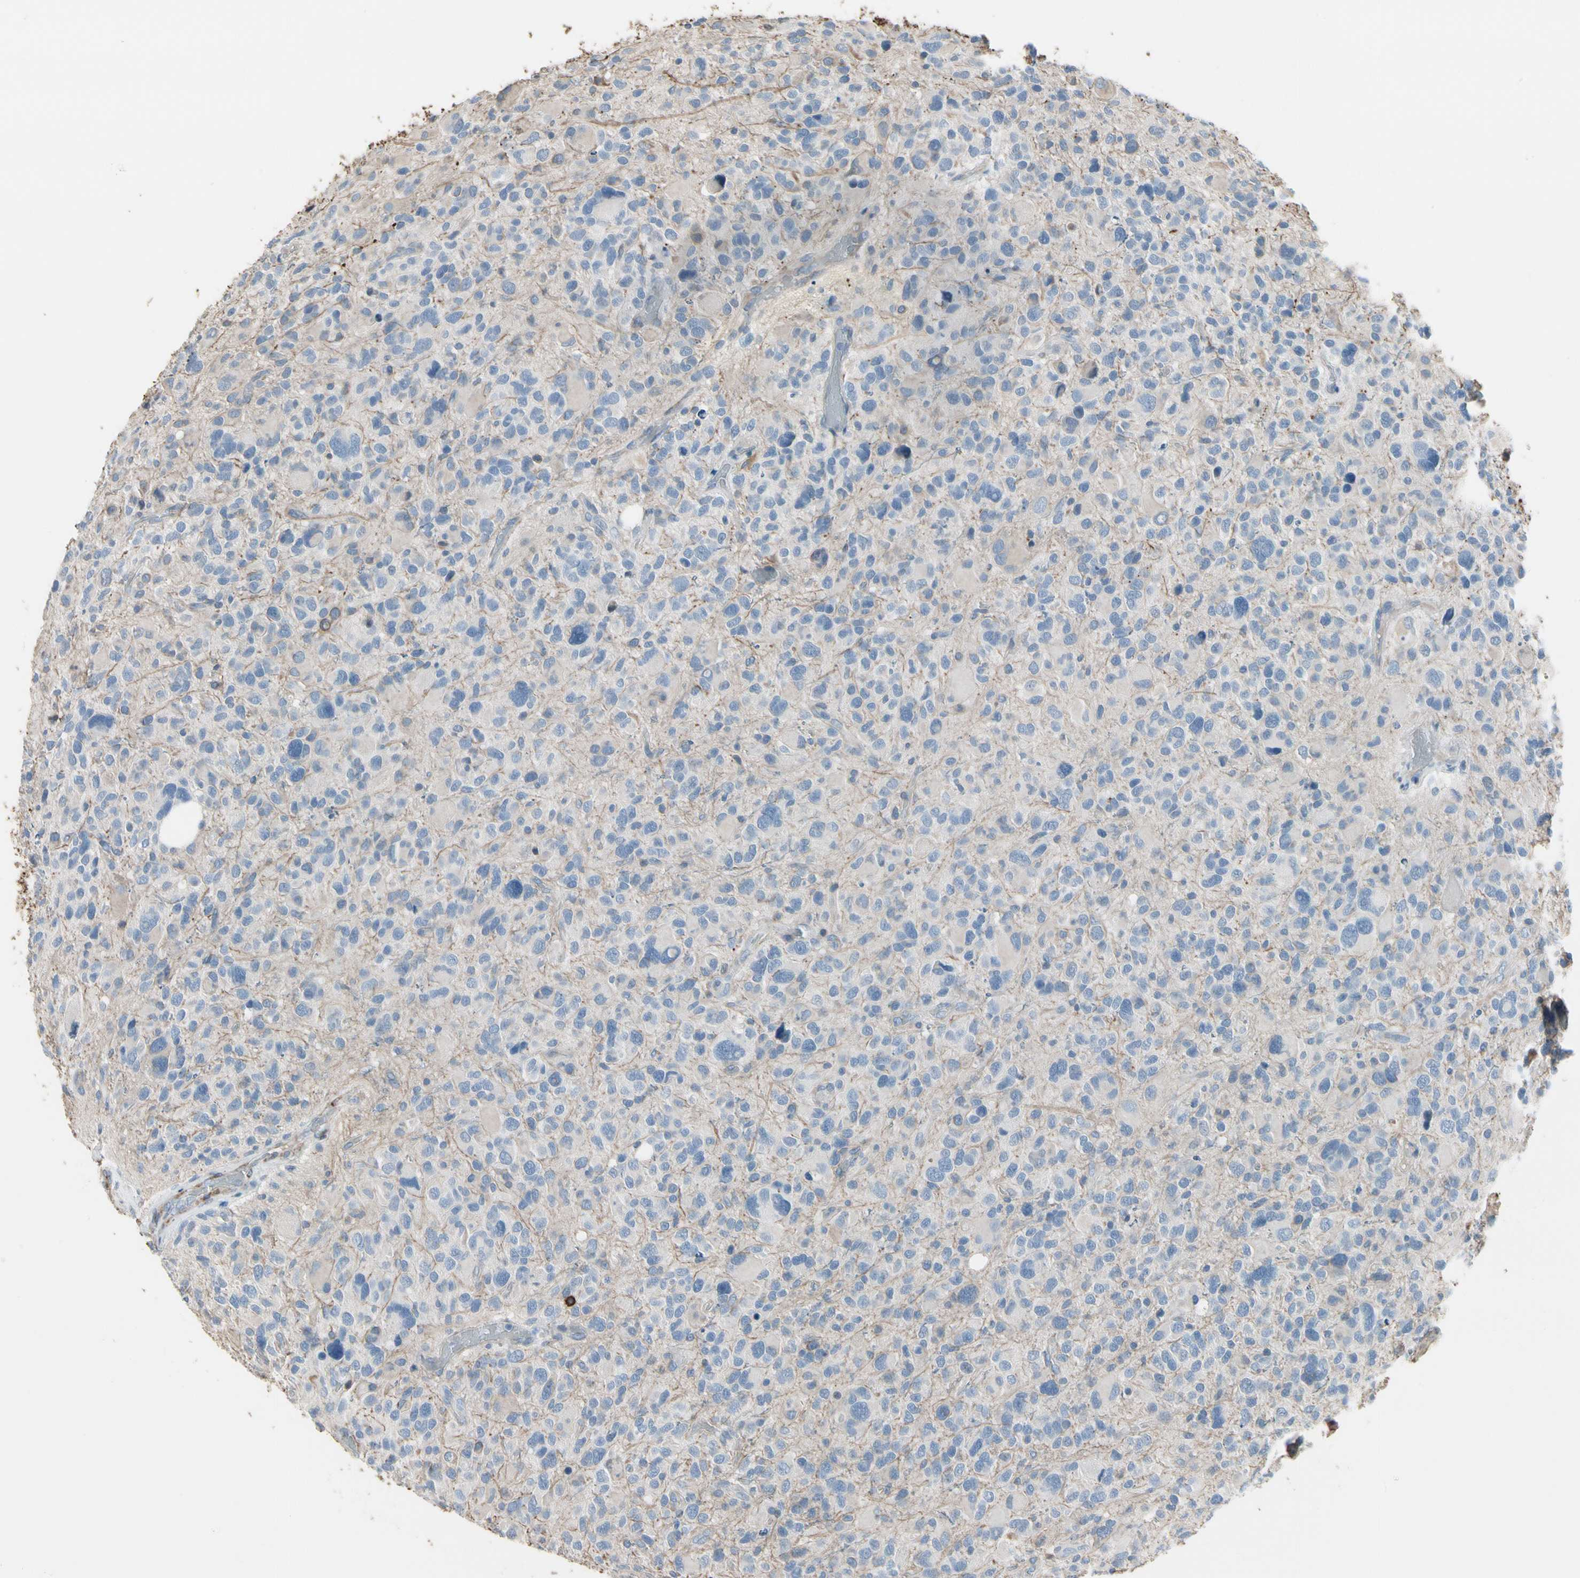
{"staining": {"intensity": "negative", "quantity": "none", "location": "none"}, "tissue": "glioma", "cell_type": "Tumor cells", "image_type": "cancer", "snomed": [{"axis": "morphology", "description": "Glioma, malignant, High grade"}, {"axis": "topography", "description": "Brain"}], "caption": "This photomicrograph is of high-grade glioma (malignant) stained with immunohistochemistry (IHC) to label a protein in brown with the nuclei are counter-stained blue. There is no staining in tumor cells.", "gene": "PIGR", "patient": {"sex": "male", "age": 48}}